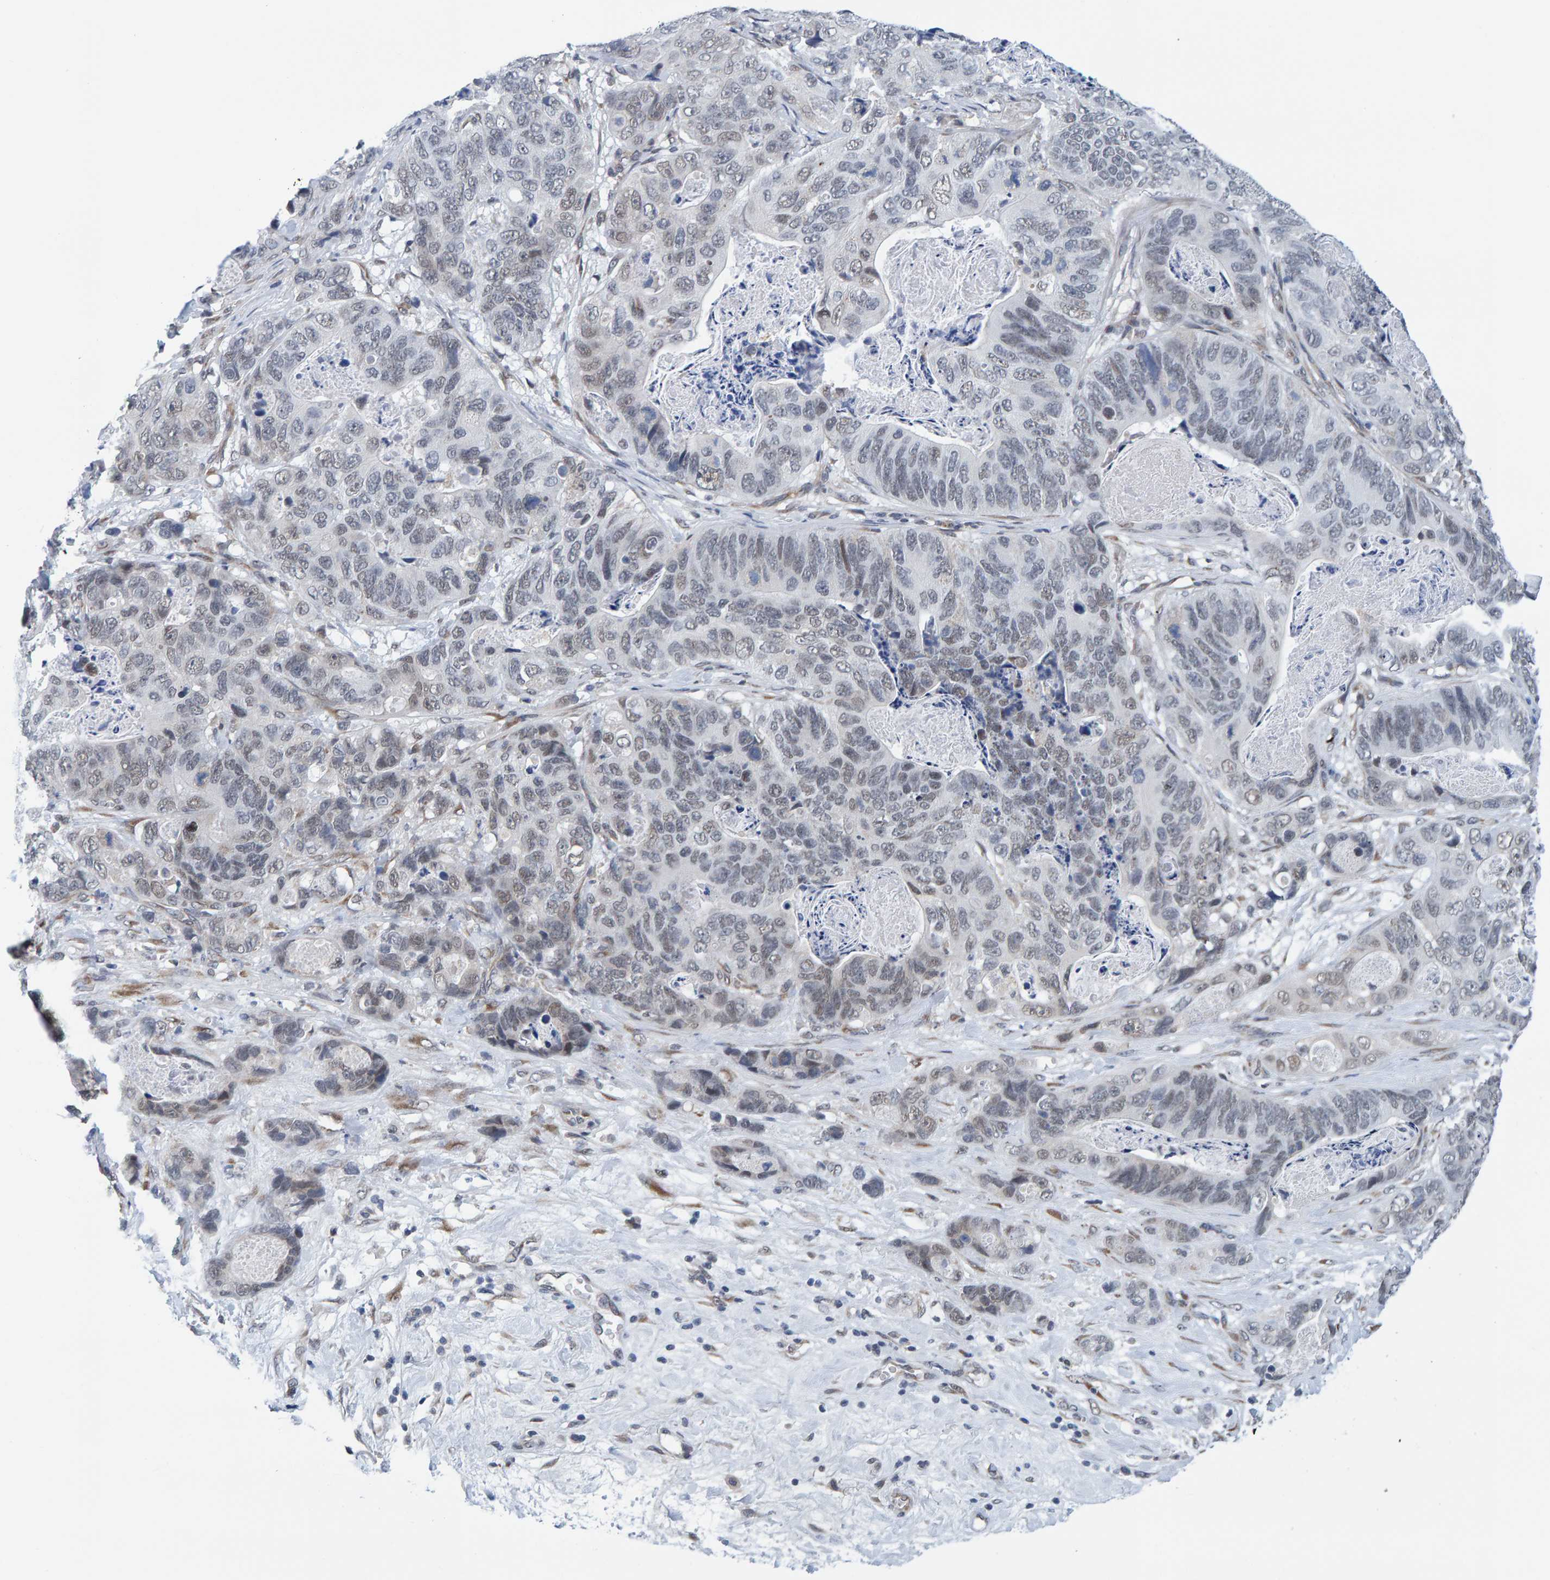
{"staining": {"intensity": "negative", "quantity": "none", "location": "none"}, "tissue": "stomach cancer", "cell_type": "Tumor cells", "image_type": "cancer", "snomed": [{"axis": "morphology", "description": "Normal tissue, NOS"}, {"axis": "morphology", "description": "Adenocarcinoma, NOS"}, {"axis": "topography", "description": "Stomach"}], "caption": "Immunohistochemistry of stomach adenocarcinoma displays no staining in tumor cells.", "gene": "SCRN2", "patient": {"sex": "female", "age": 89}}